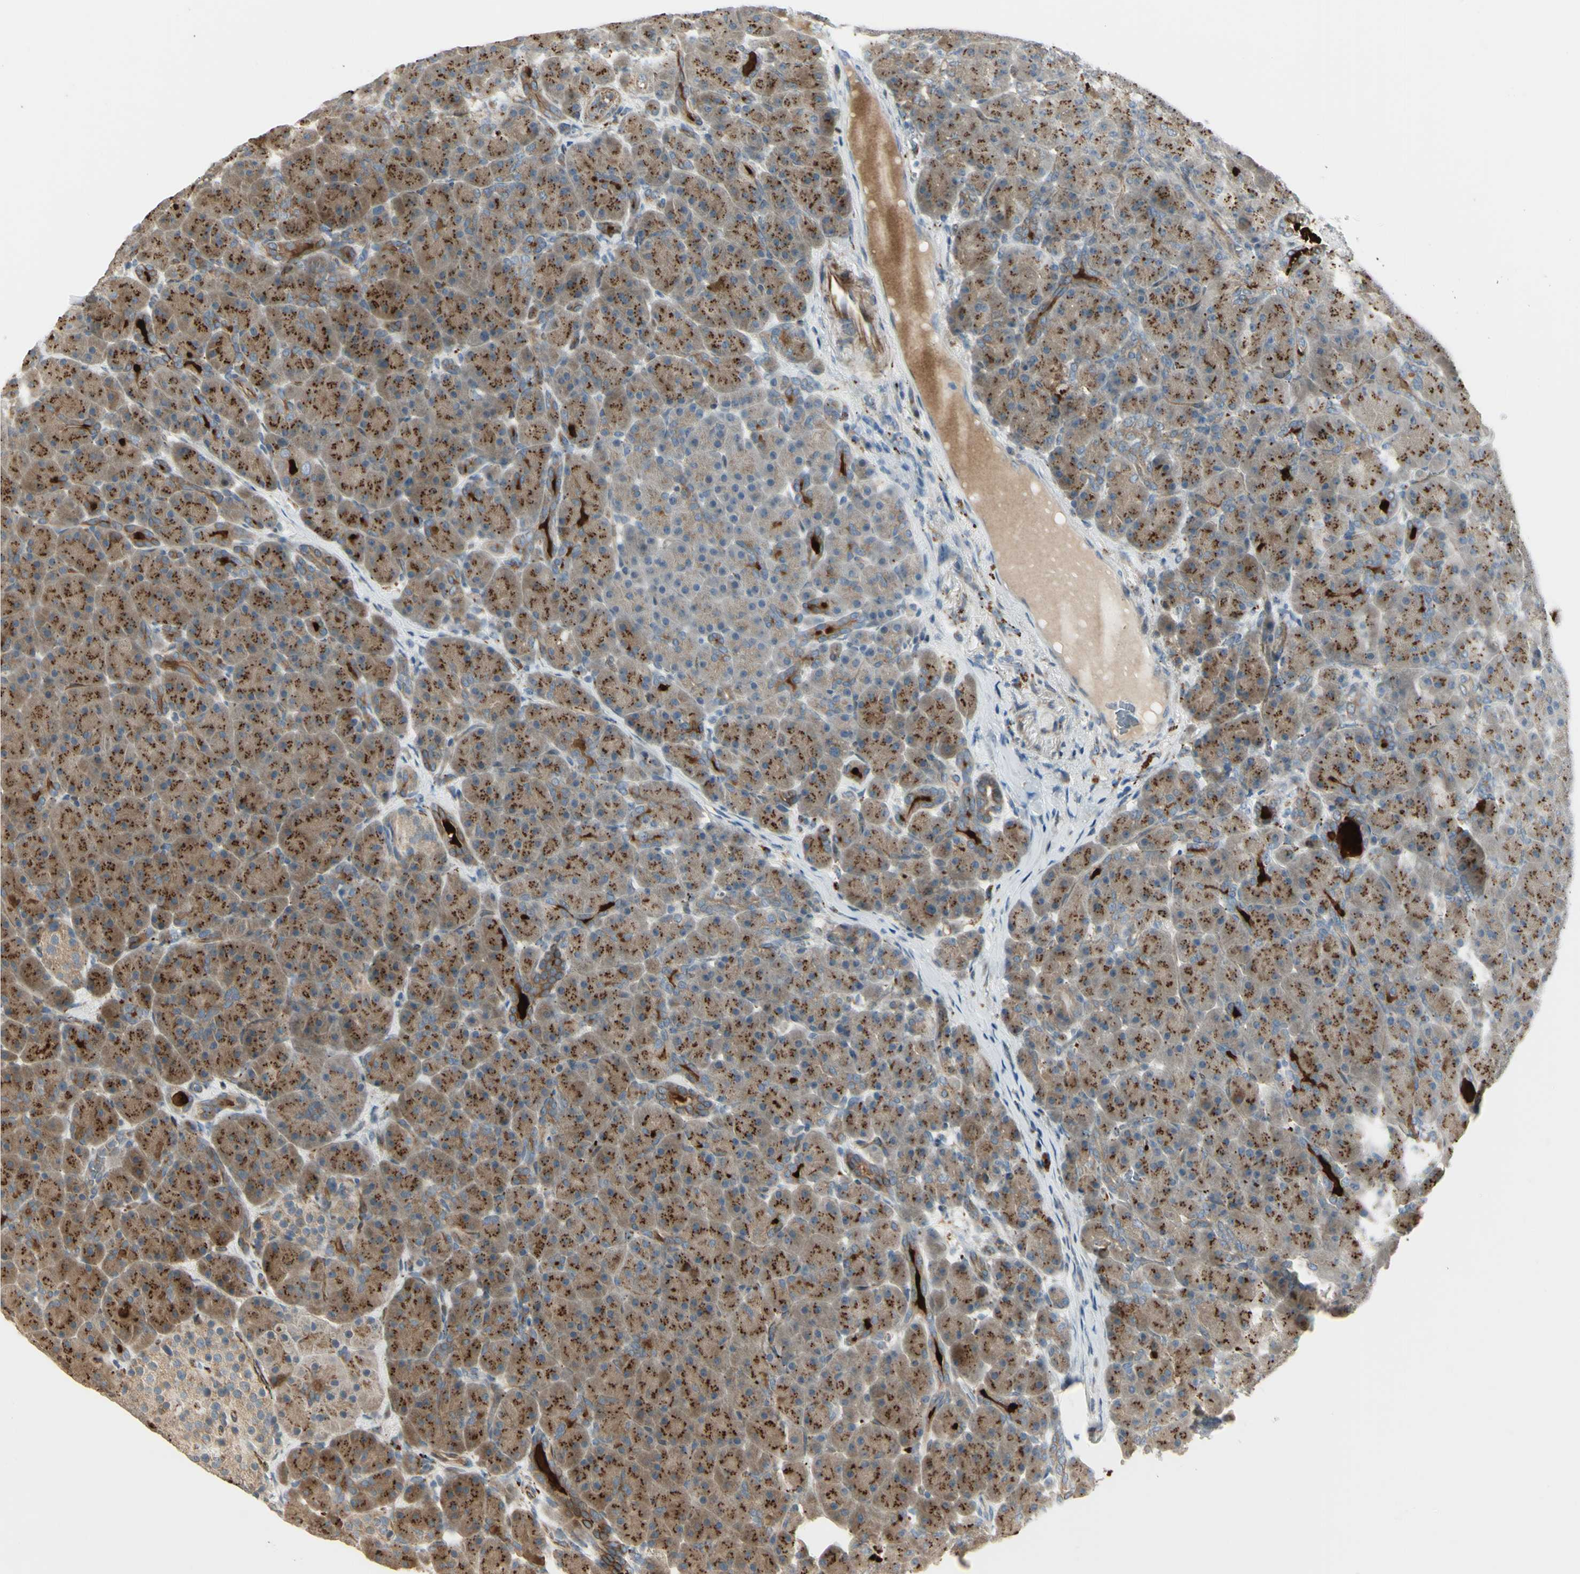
{"staining": {"intensity": "moderate", "quantity": ">75%", "location": "cytoplasmic/membranous"}, "tissue": "pancreas", "cell_type": "Exocrine glandular cells", "image_type": "normal", "snomed": [{"axis": "morphology", "description": "Normal tissue, NOS"}, {"axis": "topography", "description": "Pancreas"}], "caption": "Exocrine glandular cells exhibit medium levels of moderate cytoplasmic/membranous expression in about >75% of cells in normal pancreas.", "gene": "NDFIP1", "patient": {"sex": "male", "age": 66}}